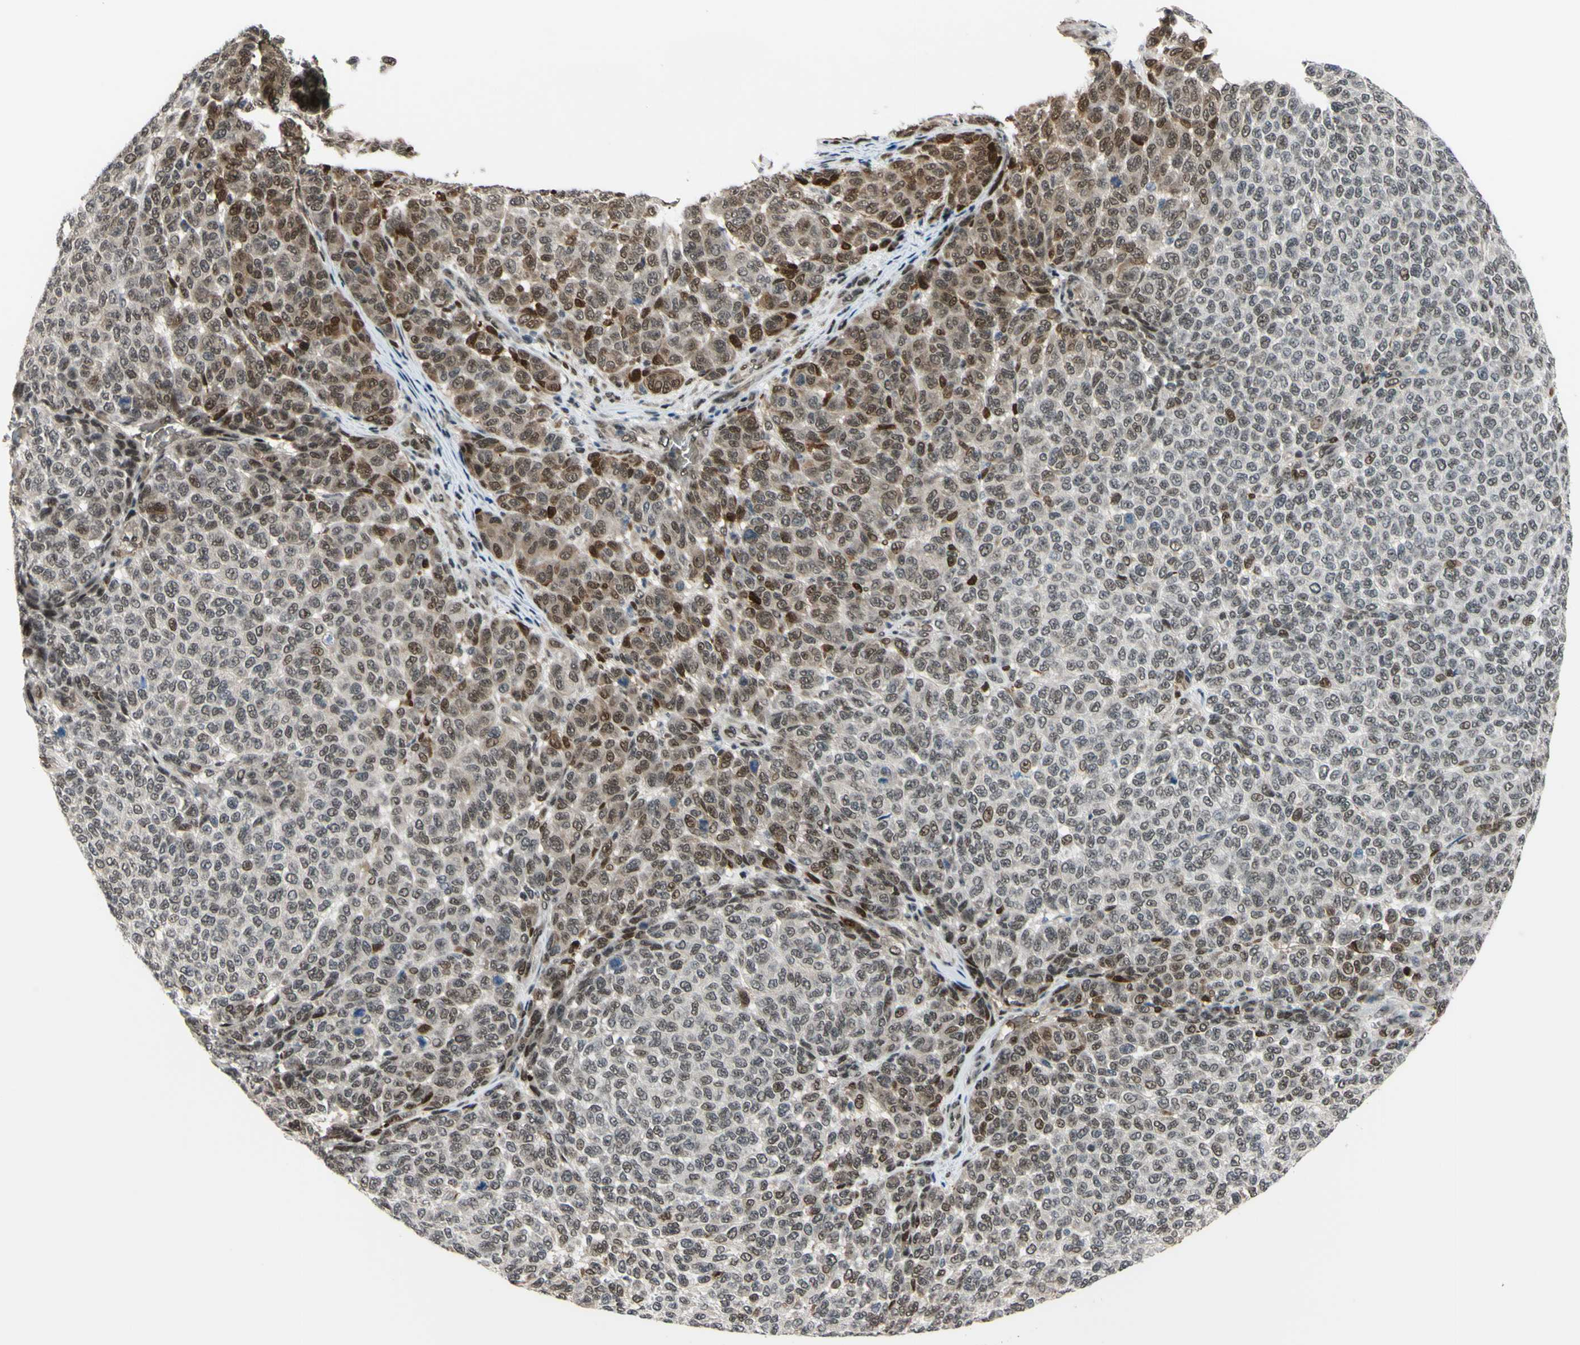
{"staining": {"intensity": "moderate", "quantity": ">75%", "location": "nuclear"}, "tissue": "melanoma", "cell_type": "Tumor cells", "image_type": "cancer", "snomed": [{"axis": "morphology", "description": "Malignant melanoma, NOS"}, {"axis": "topography", "description": "Skin"}], "caption": "Melanoma stained with a brown dye exhibits moderate nuclear positive expression in about >75% of tumor cells.", "gene": "THAP12", "patient": {"sex": "male", "age": 59}}